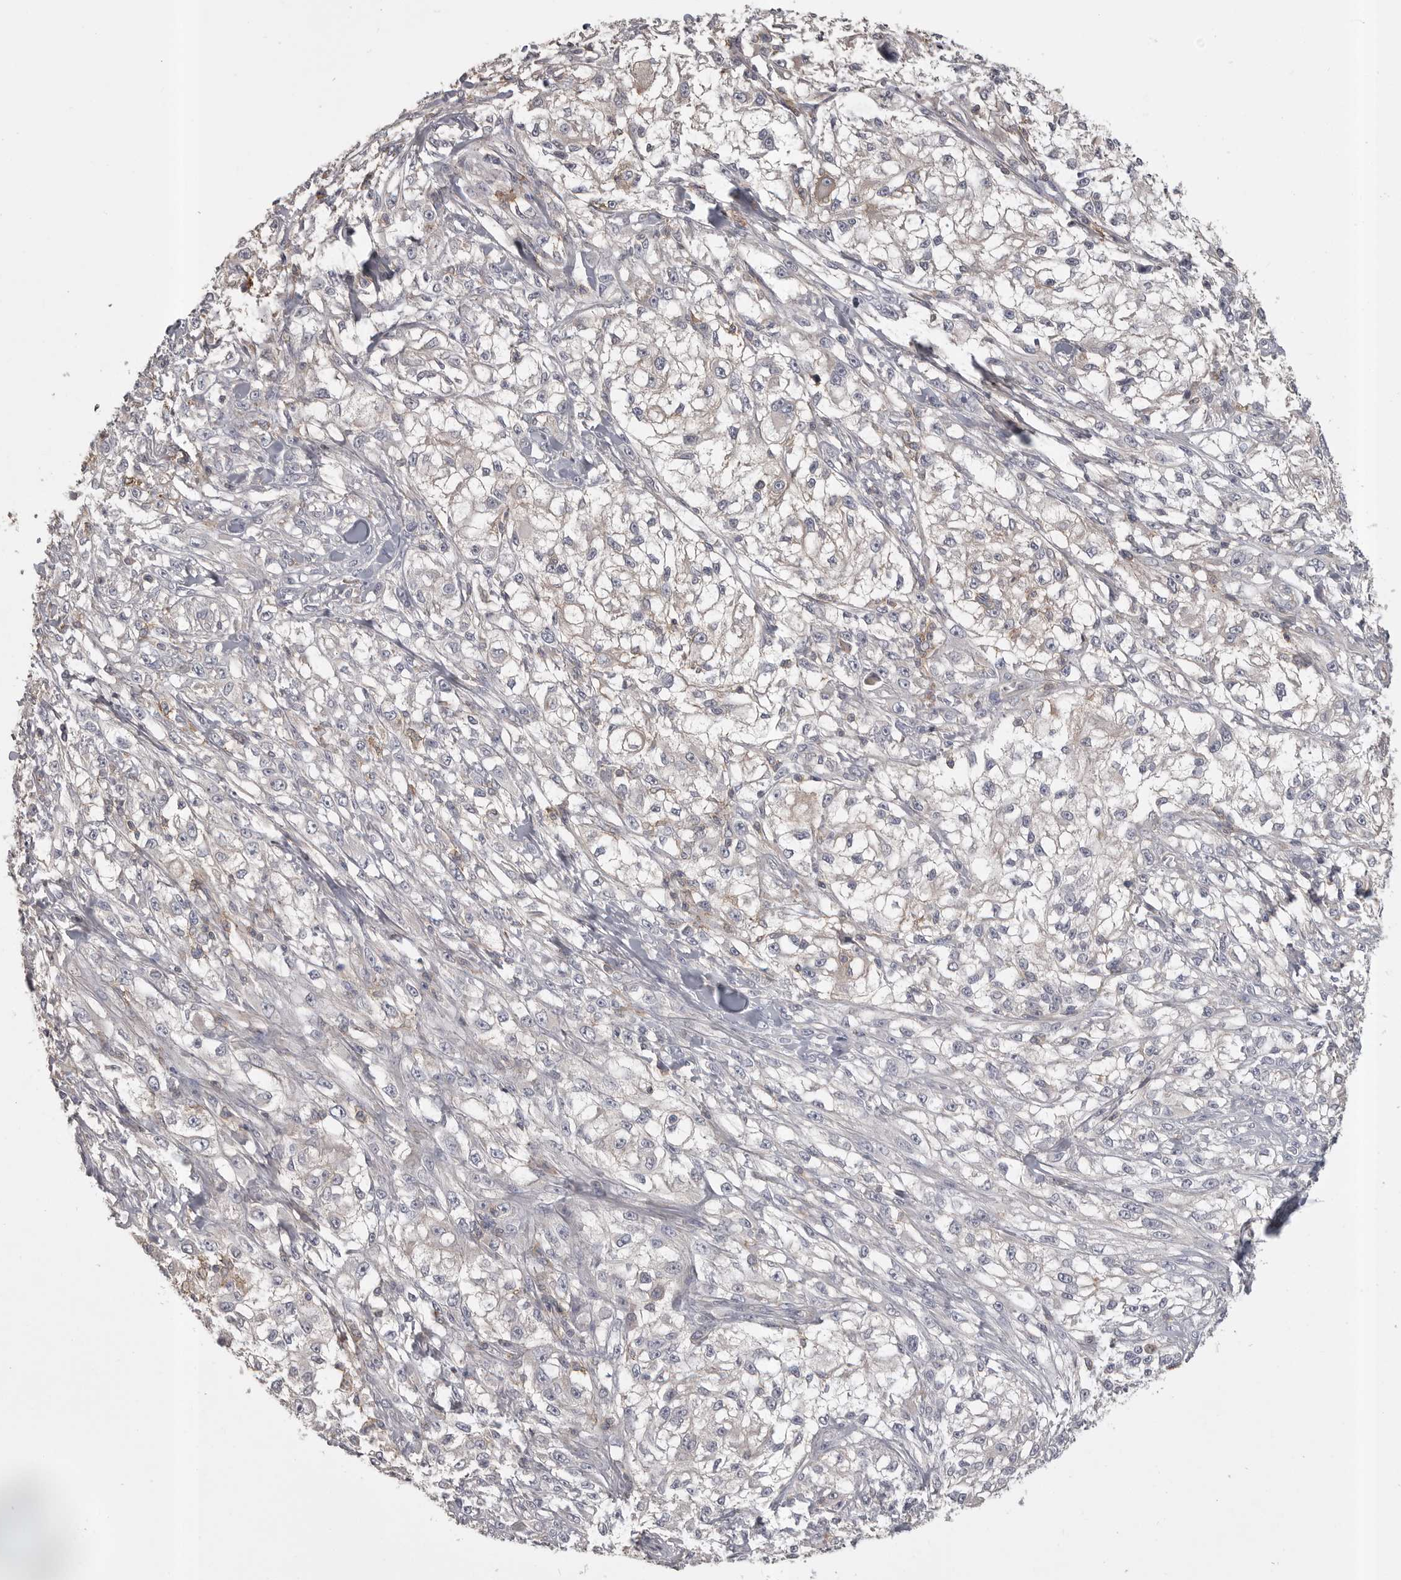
{"staining": {"intensity": "negative", "quantity": "none", "location": "none"}, "tissue": "melanoma", "cell_type": "Tumor cells", "image_type": "cancer", "snomed": [{"axis": "morphology", "description": "Malignant melanoma, NOS"}, {"axis": "topography", "description": "Skin of head"}], "caption": "There is no significant positivity in tumor cells of melanoma.", "gene": "CMTM6", "patient": {"sex": "male", "age": 83}}